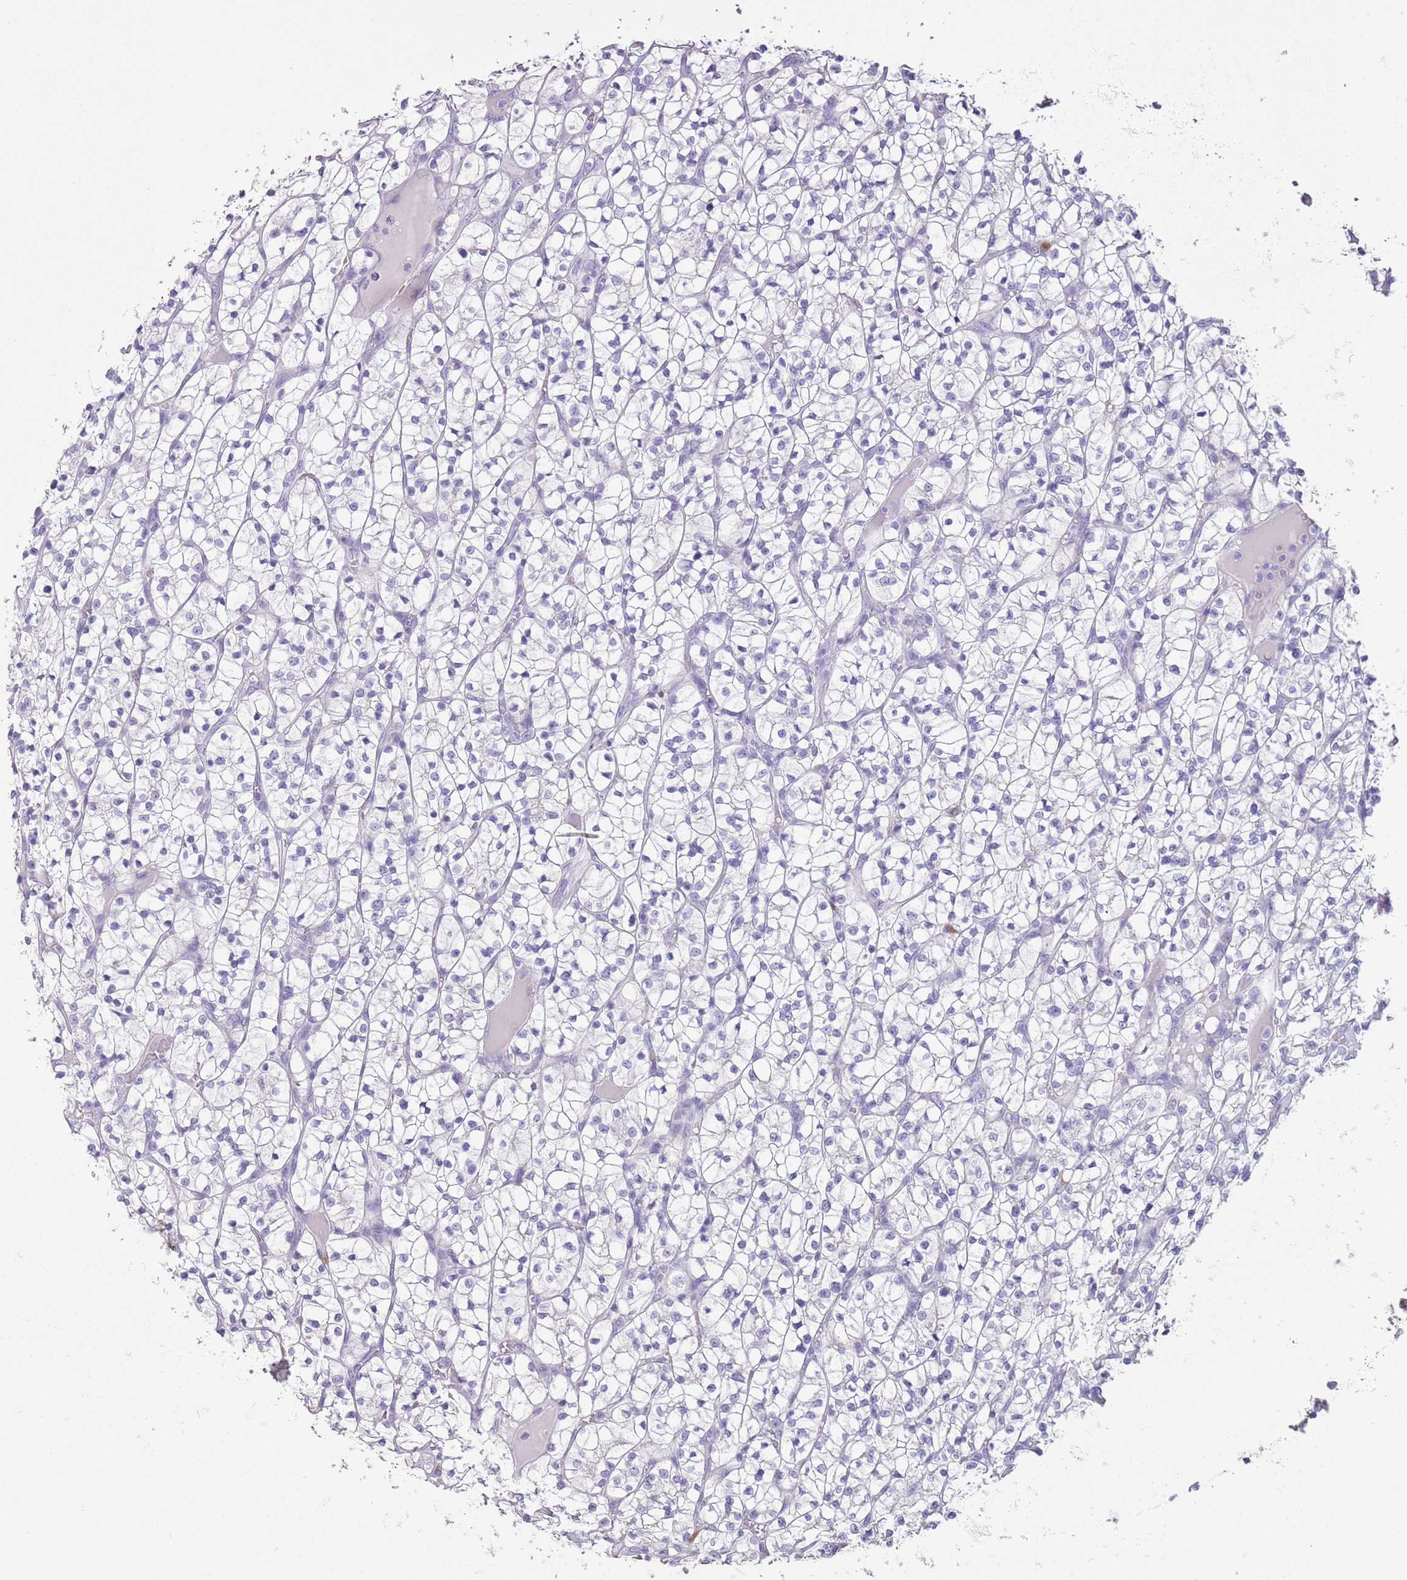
{"staining": {"intensity": "negative", "quantity": "none", "location": "none"}, "tissue": "renal cancer", "cell_type": "Tumor cells", "image_type": "cancer", "snomed": [{"axis": "morphology", "description": "Adenocarcinoma, NOS"}, {"axis": "topography", "description": "Kidney"}], "caption": "Immunohistochemistry (IHC) photomicrograph of neoplastic tissue: human renal adenocarcinoma stained with DAB exhibits no significant protein positivity in tumor cells.", "gene": "SLC7A14", "patient": {"sex": "female", "age": 64}}